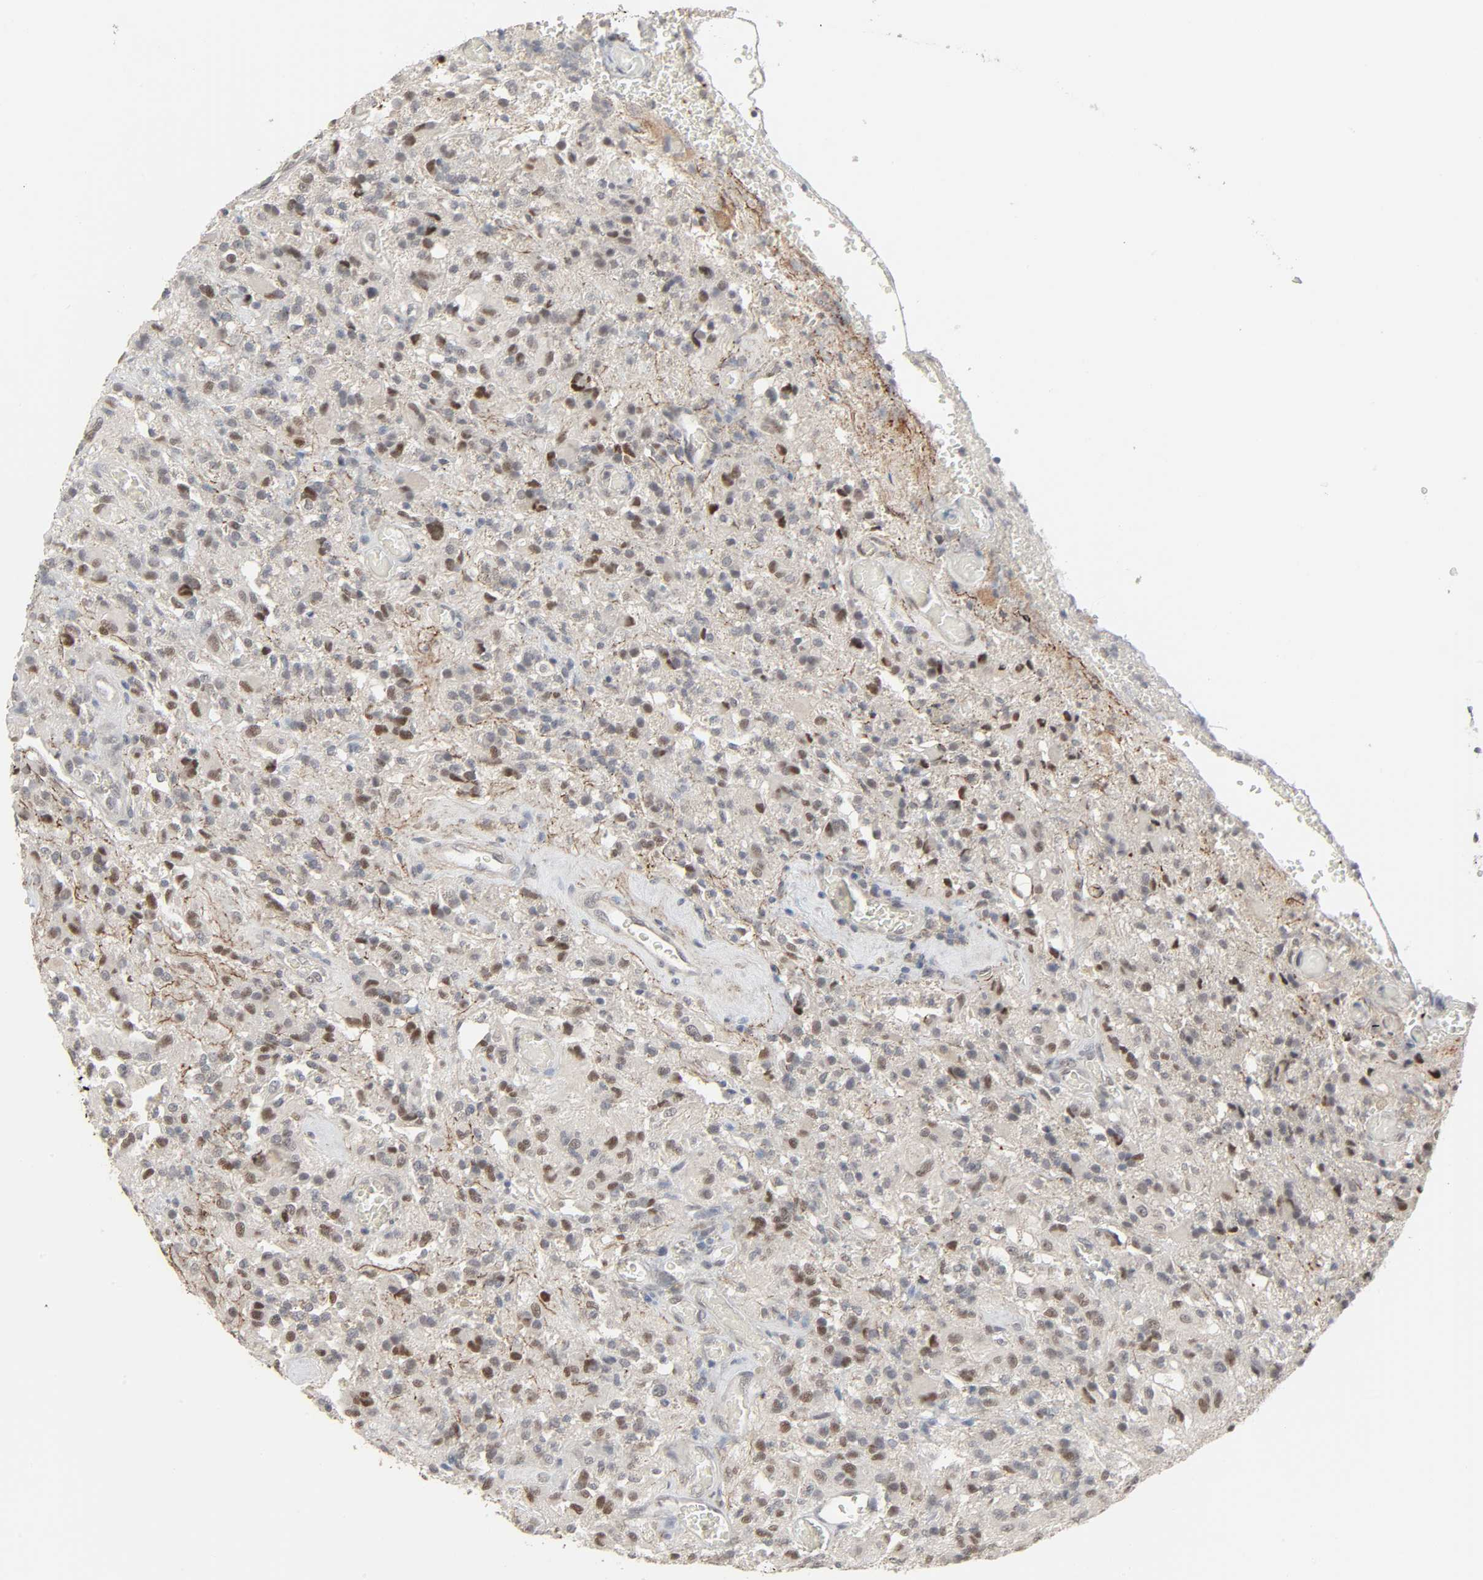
{"staining": {"intensity": "moderate", "quantity": "25%-75%", "location": "nuclear"}, "tissue": "glioma", "cell_type": "Tumor cells", "image_type": "cancer", "snomed": [{"axis": "morphology", "description": "Normal tissue, NOS"}, {"axis": "morphology", "description": "Glioma, malignant, High grade"}, {"axis": "topography", "description": "Cerebral cortex"}], "caption": "DAB (3,3'-diaminobenzidine) immunohistochemical staining of glioma exhibits moderate nuclear protein staining in approximately 25%-75% of tumor cells.", "gene": "ZNF222", "patient": {"sex": "male", "age": 56}}